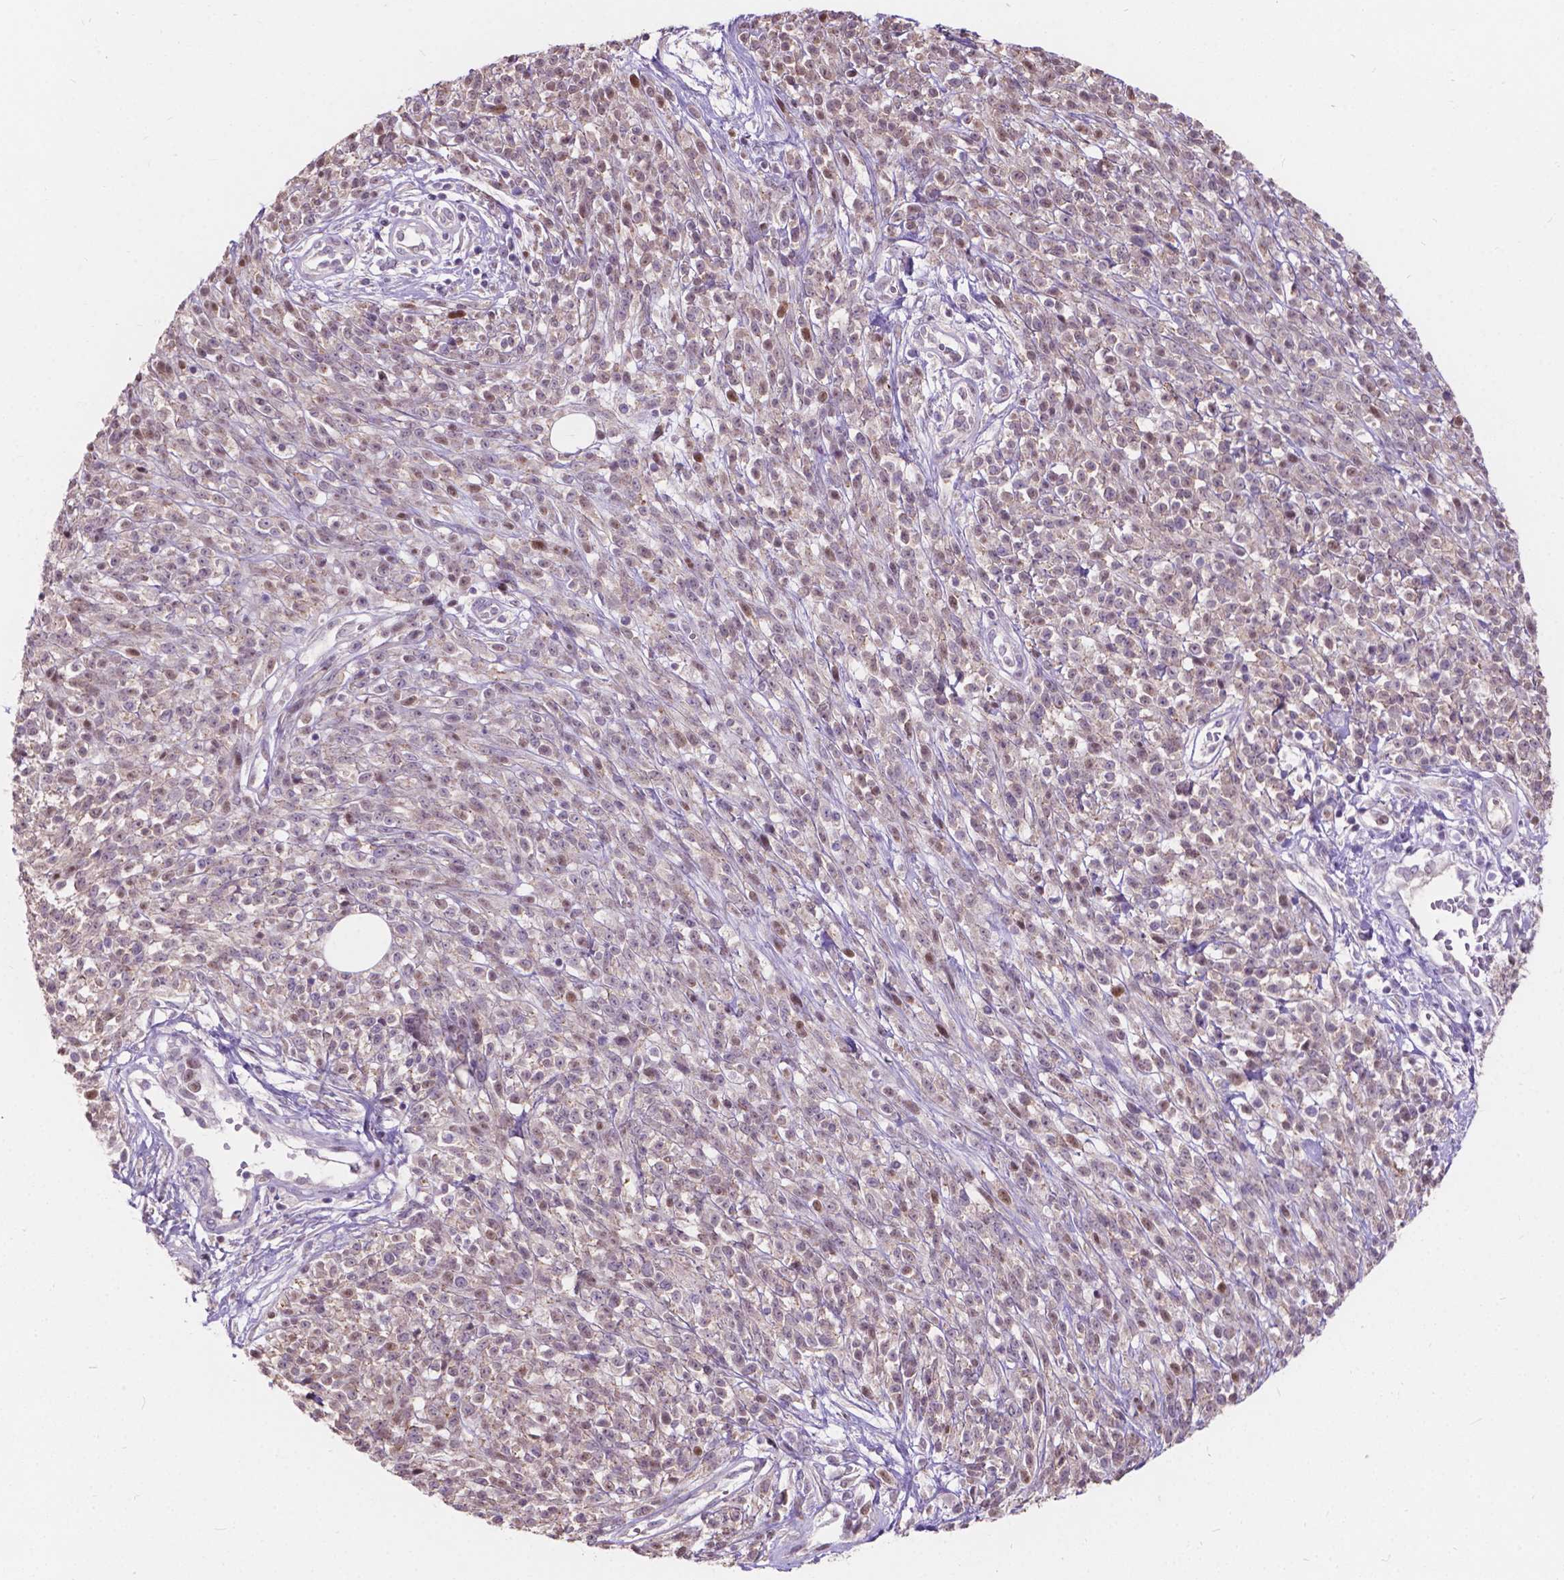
{"staining": {"intensity": "weak", "quantity": ">75%", "location": "cytoplasmic/membranous"}, "tissue": "melanoma", "cell_type": "Tumor cells", "image_type": "cancer", "snomed": [{"axis": "morphology", "description": "Malignant melanoma, NOS"}, {"axis": "topography", "description": "Skin"}, {"axis": "topography", "description": "Skin of trunk"}], "caption": "A low amount of weak cytoplasmic/membranous positivity is appreciated in approximately >75% of tumor cells in melanoma tissue.", "gene": "MYH14", "patient": {"sex": "male", "age": 74}}